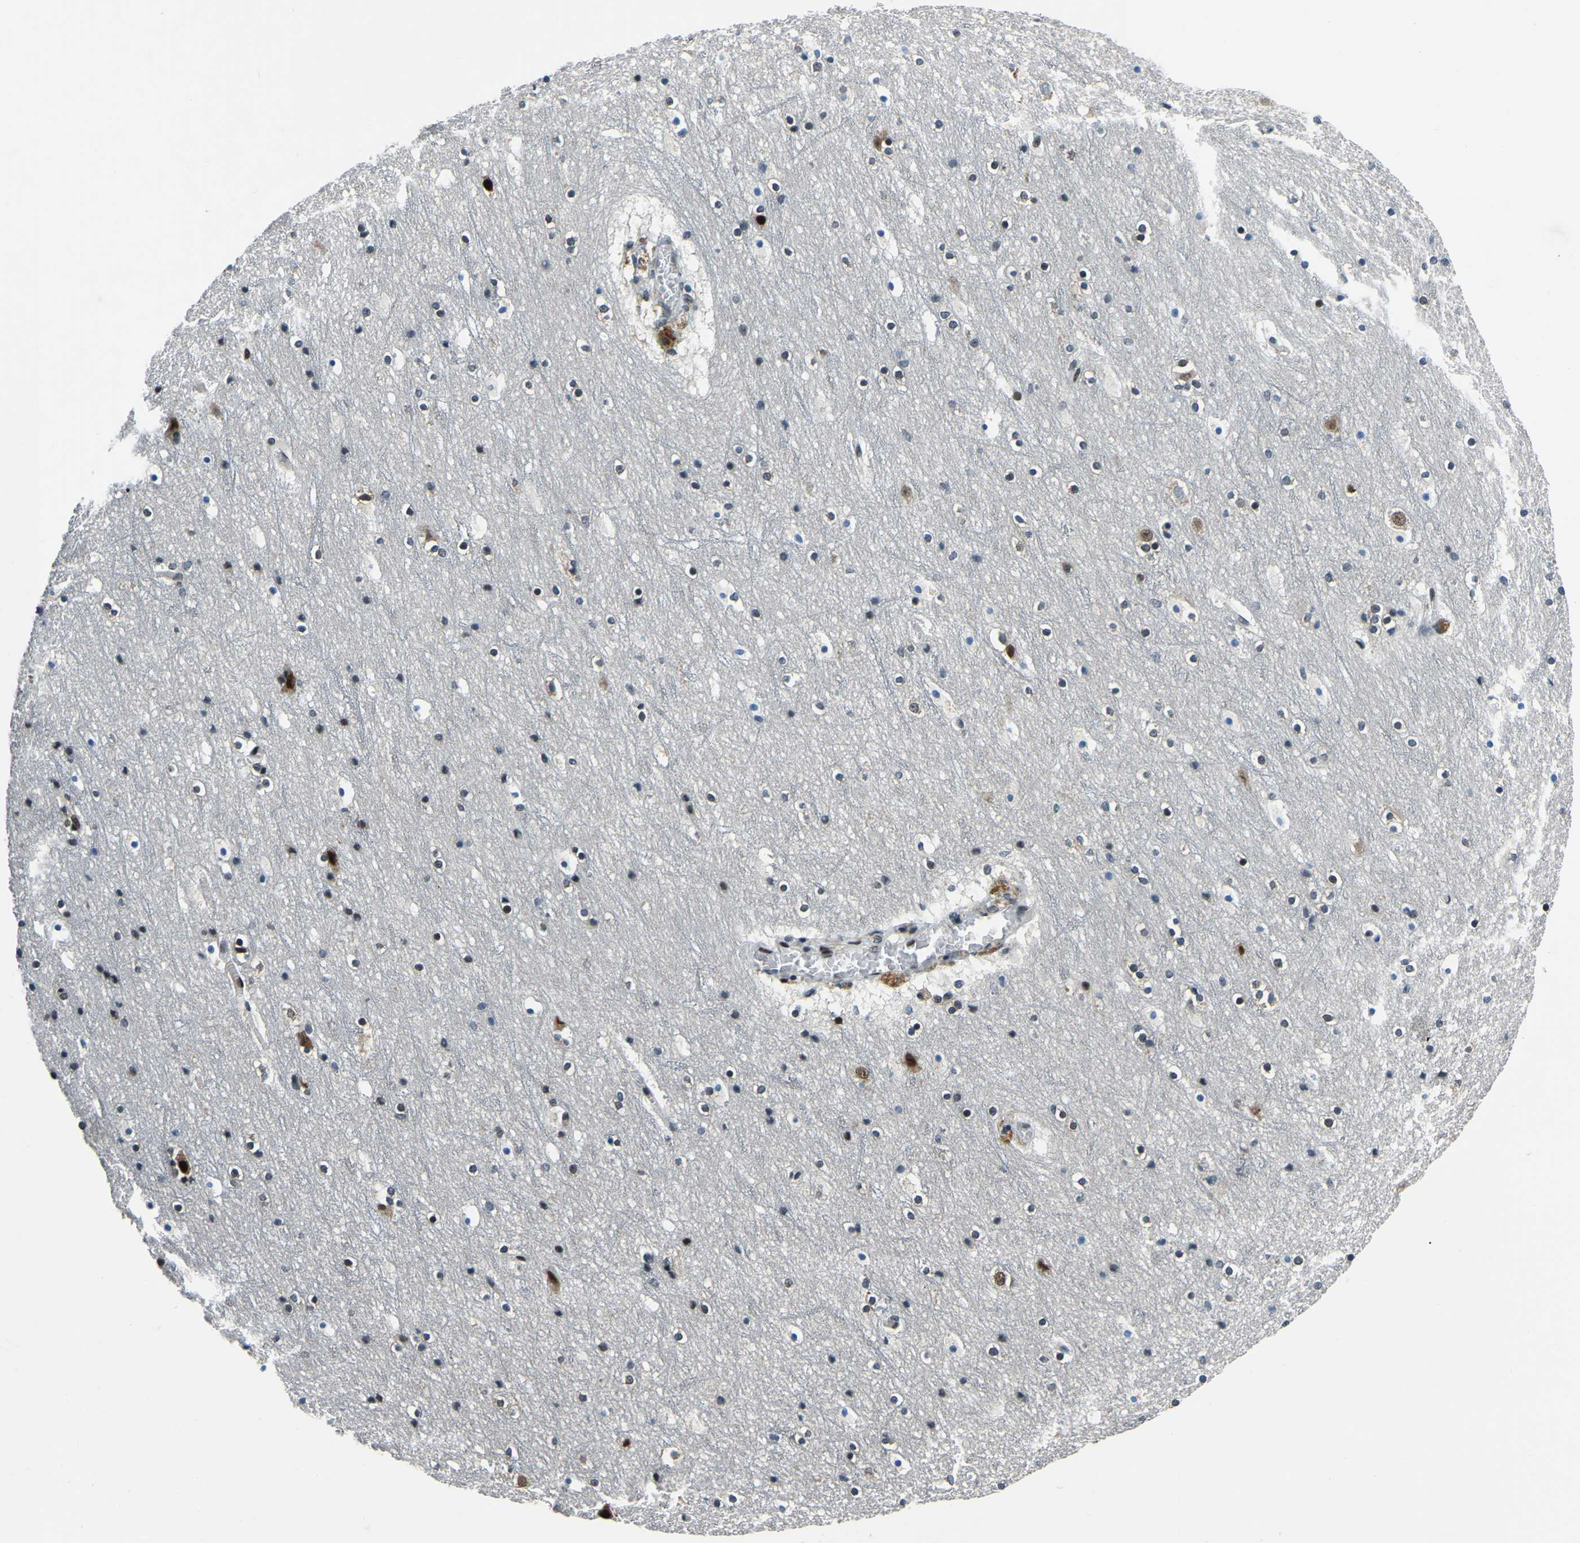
{"staining": {"intensity": "negative", "quantity": "none", "location": "none"}, "tissue": "cerebral cortex", "cell_type": "Endothelial cells", "image_type": "normal", "snomed": [{"axis": "morphology", "description": "Normal tissue, NOS"}, {"axis": "topography", "description": "Cerebral cortex"}], "caption": "This is an immunohistochemistry (IHC) histopathology image of unremarkable cerebral cortex. There is no staining in endothelial cells.", "gene": "ING2", "patient": {"sex": "male", "age": 45}}